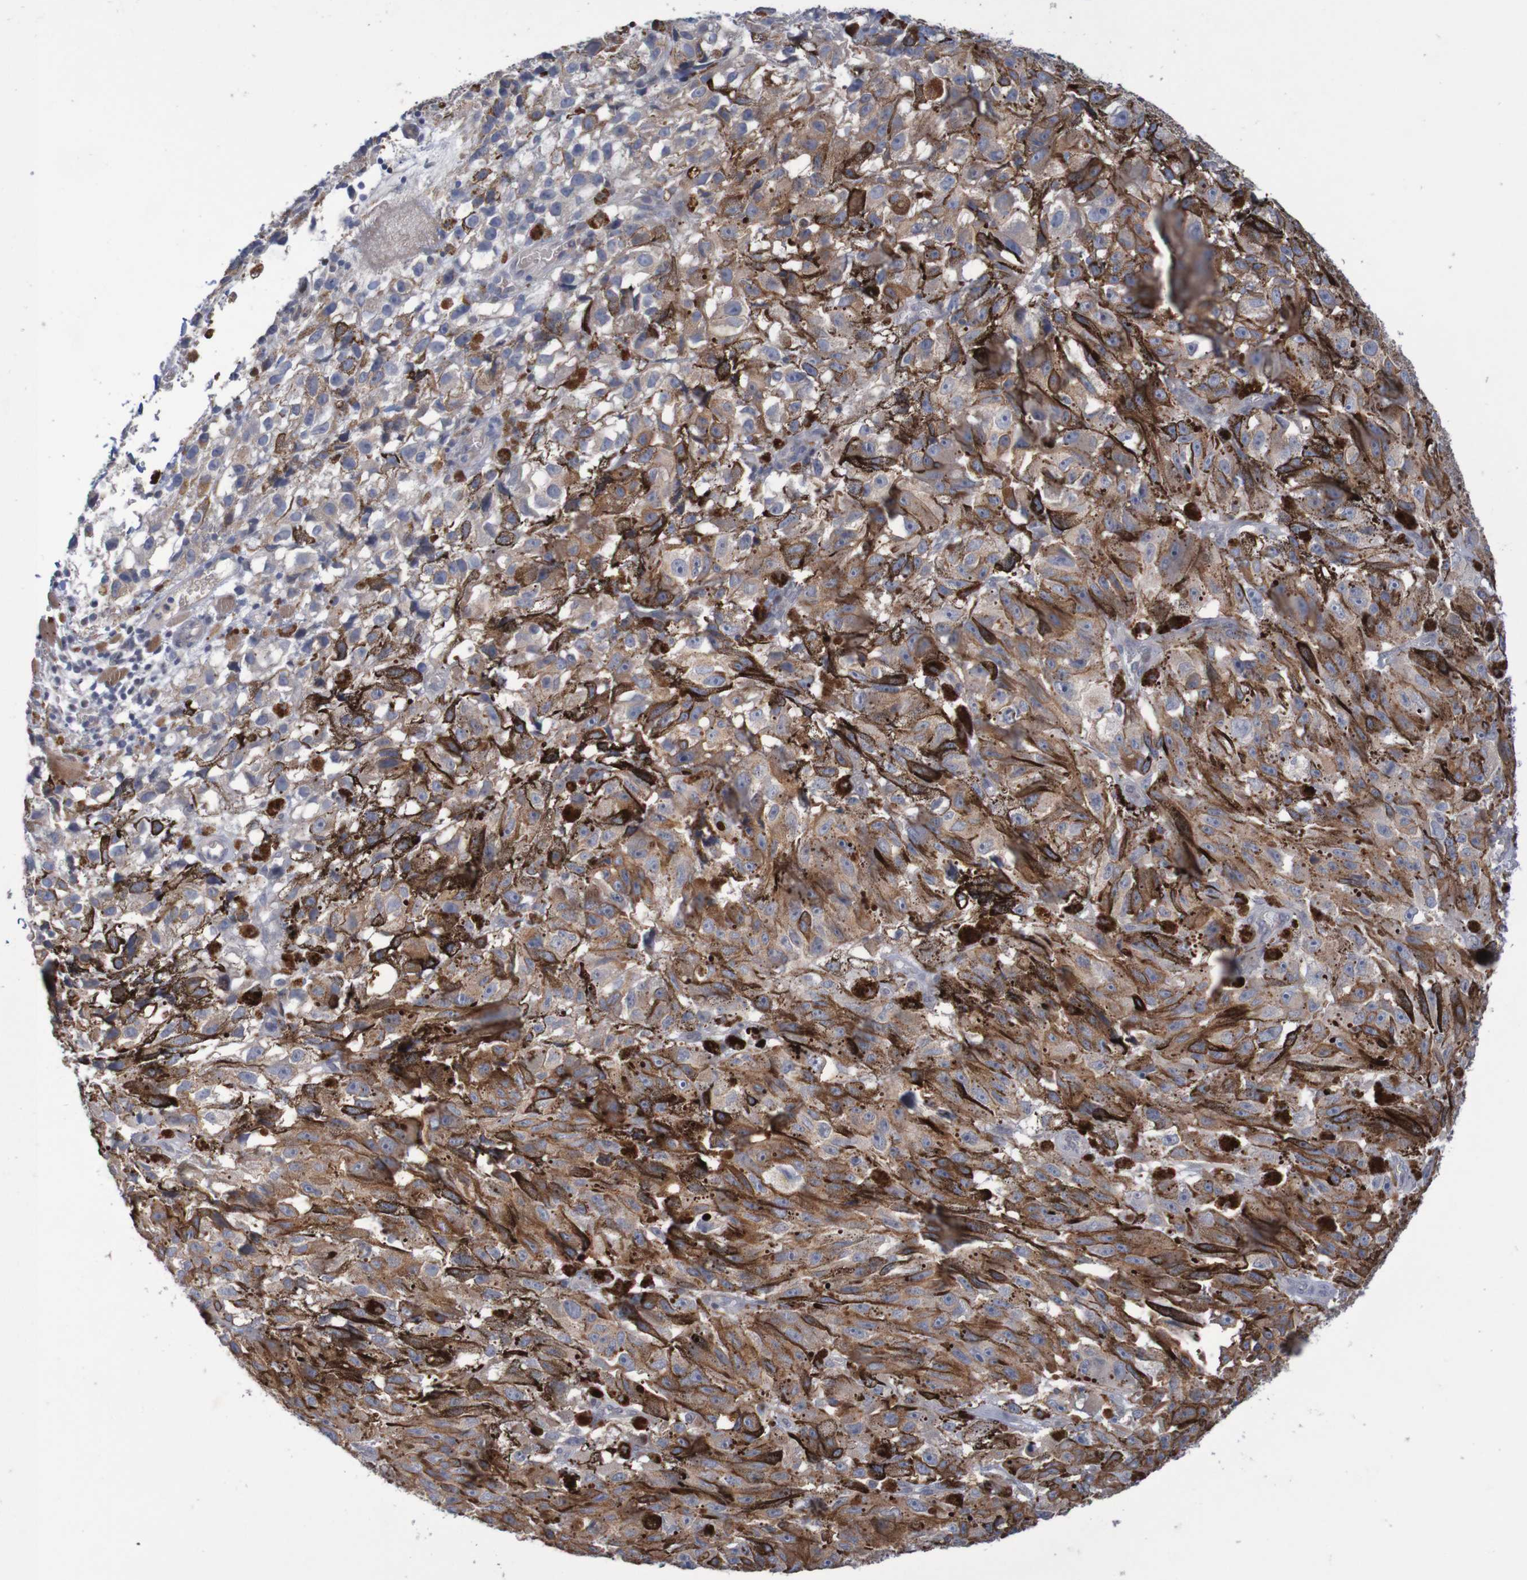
{"staining": {"intensity": "weak", "quantity": ">75%", "location": "cytoplasmic/membranous"}, "tissue": "melanoma", "cell_type": "Tumor cells", "image_type": "cancer", "snomed": [{"axis": "morphology", "description": "Malignant melanoma, NOS"}, {"axis": "topography", "description": "Skin"}], "caption": "Weak cytoplasmic/membranous protein staining is seen in about >75% of tumor cells in malignant melanoma. (brown staining indicates protein expression, while blue staining denotes nuclei).", "gene": "FBP2", "patient": {"sex": "female", "age": 104}}